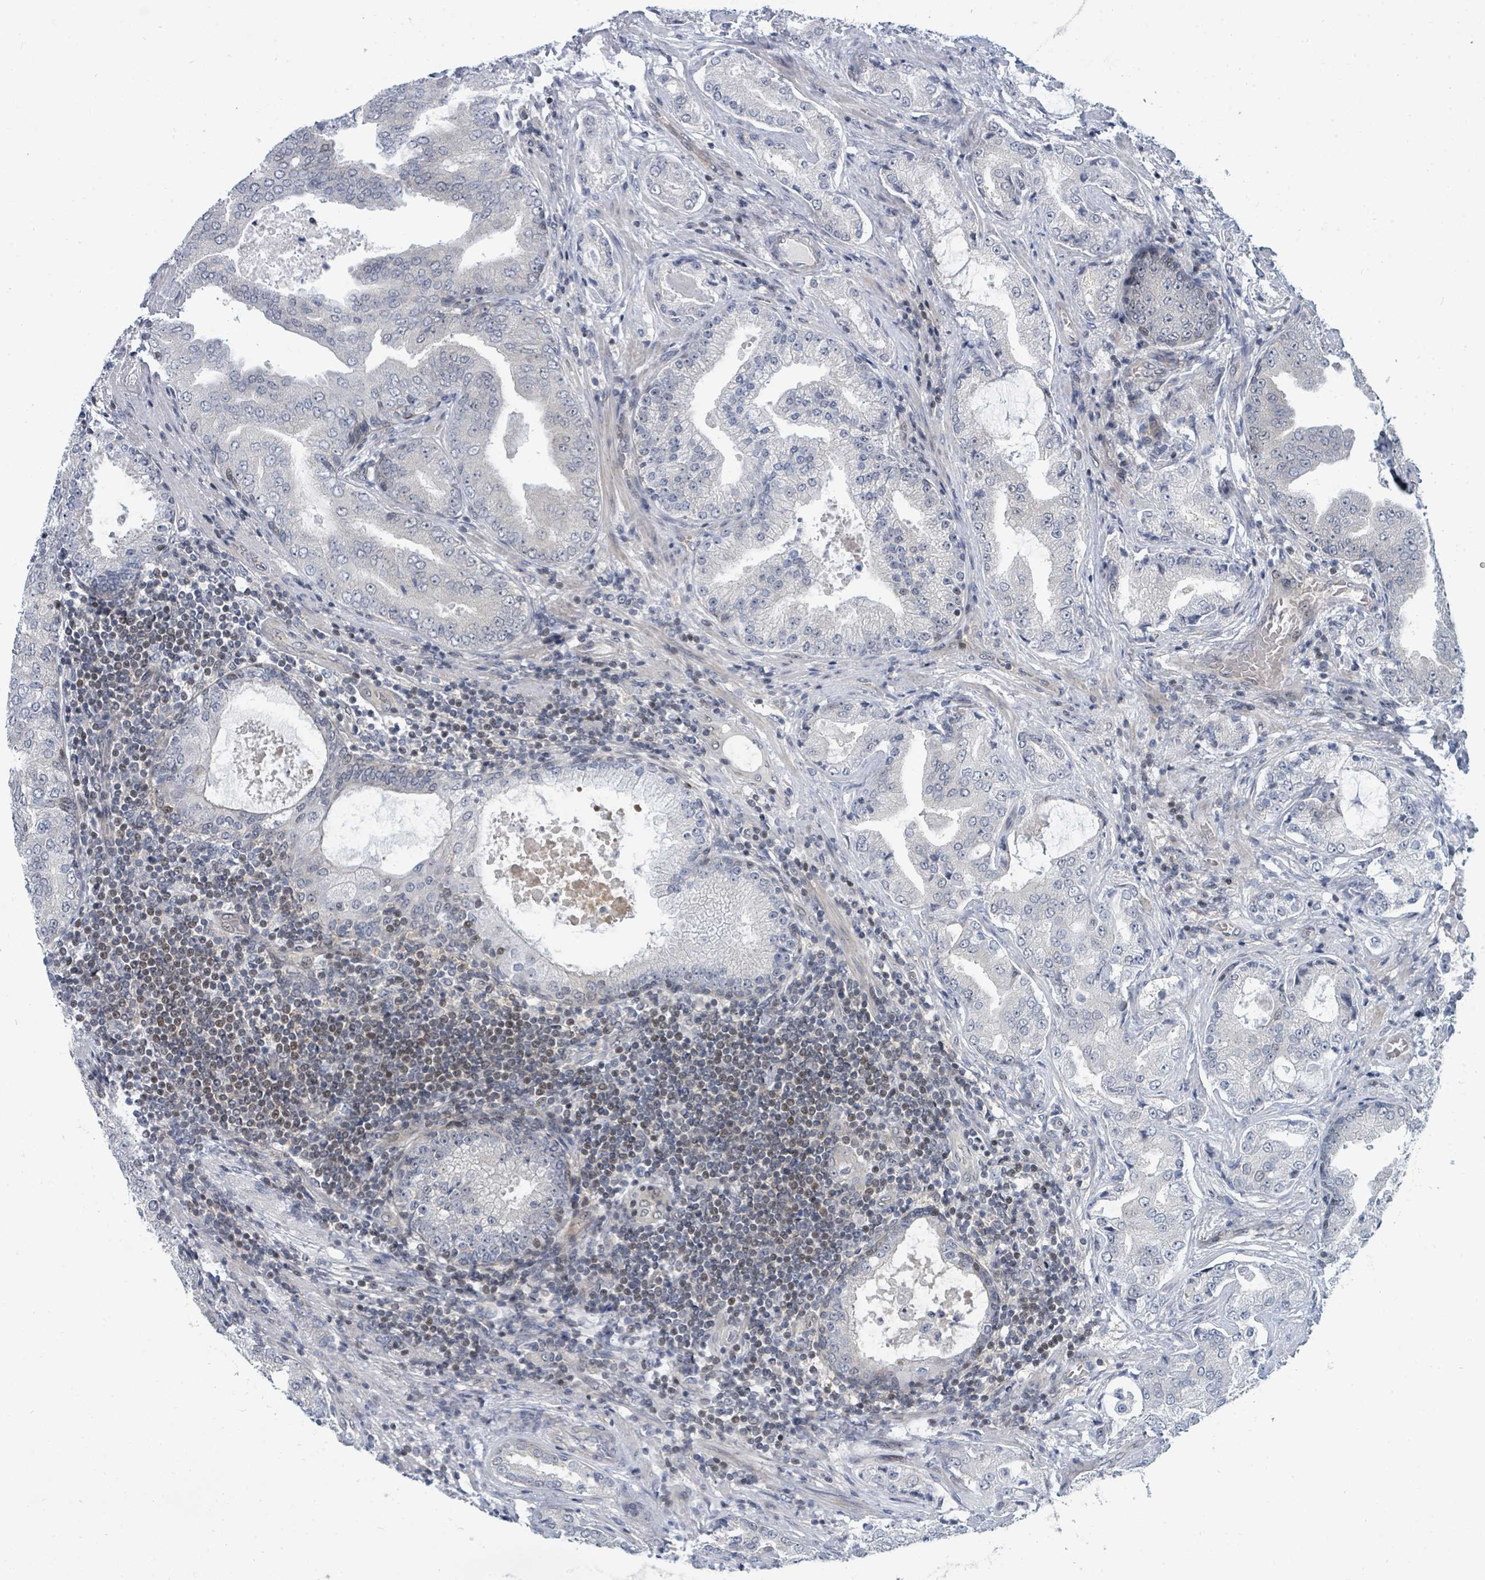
{"staining": {"intensity": "negative", "quantity": "none", "location": "none"}, "tissue": "prostate cancer", "cell_type": "Tumor cells", "image_type": "cancer", "snomed": [{"axis": "morphology", "description": "Adenocarcinoma, High grade"}, {"axis": "topography", "description": "Prostate"}], "caption": "Prostate high-grade adenocarcinoma was stained to show a protein in brown. There is no significant expression in tumor cells.", "gene": "SUMO4", "patient": {"sex": "male", "age": 68}}